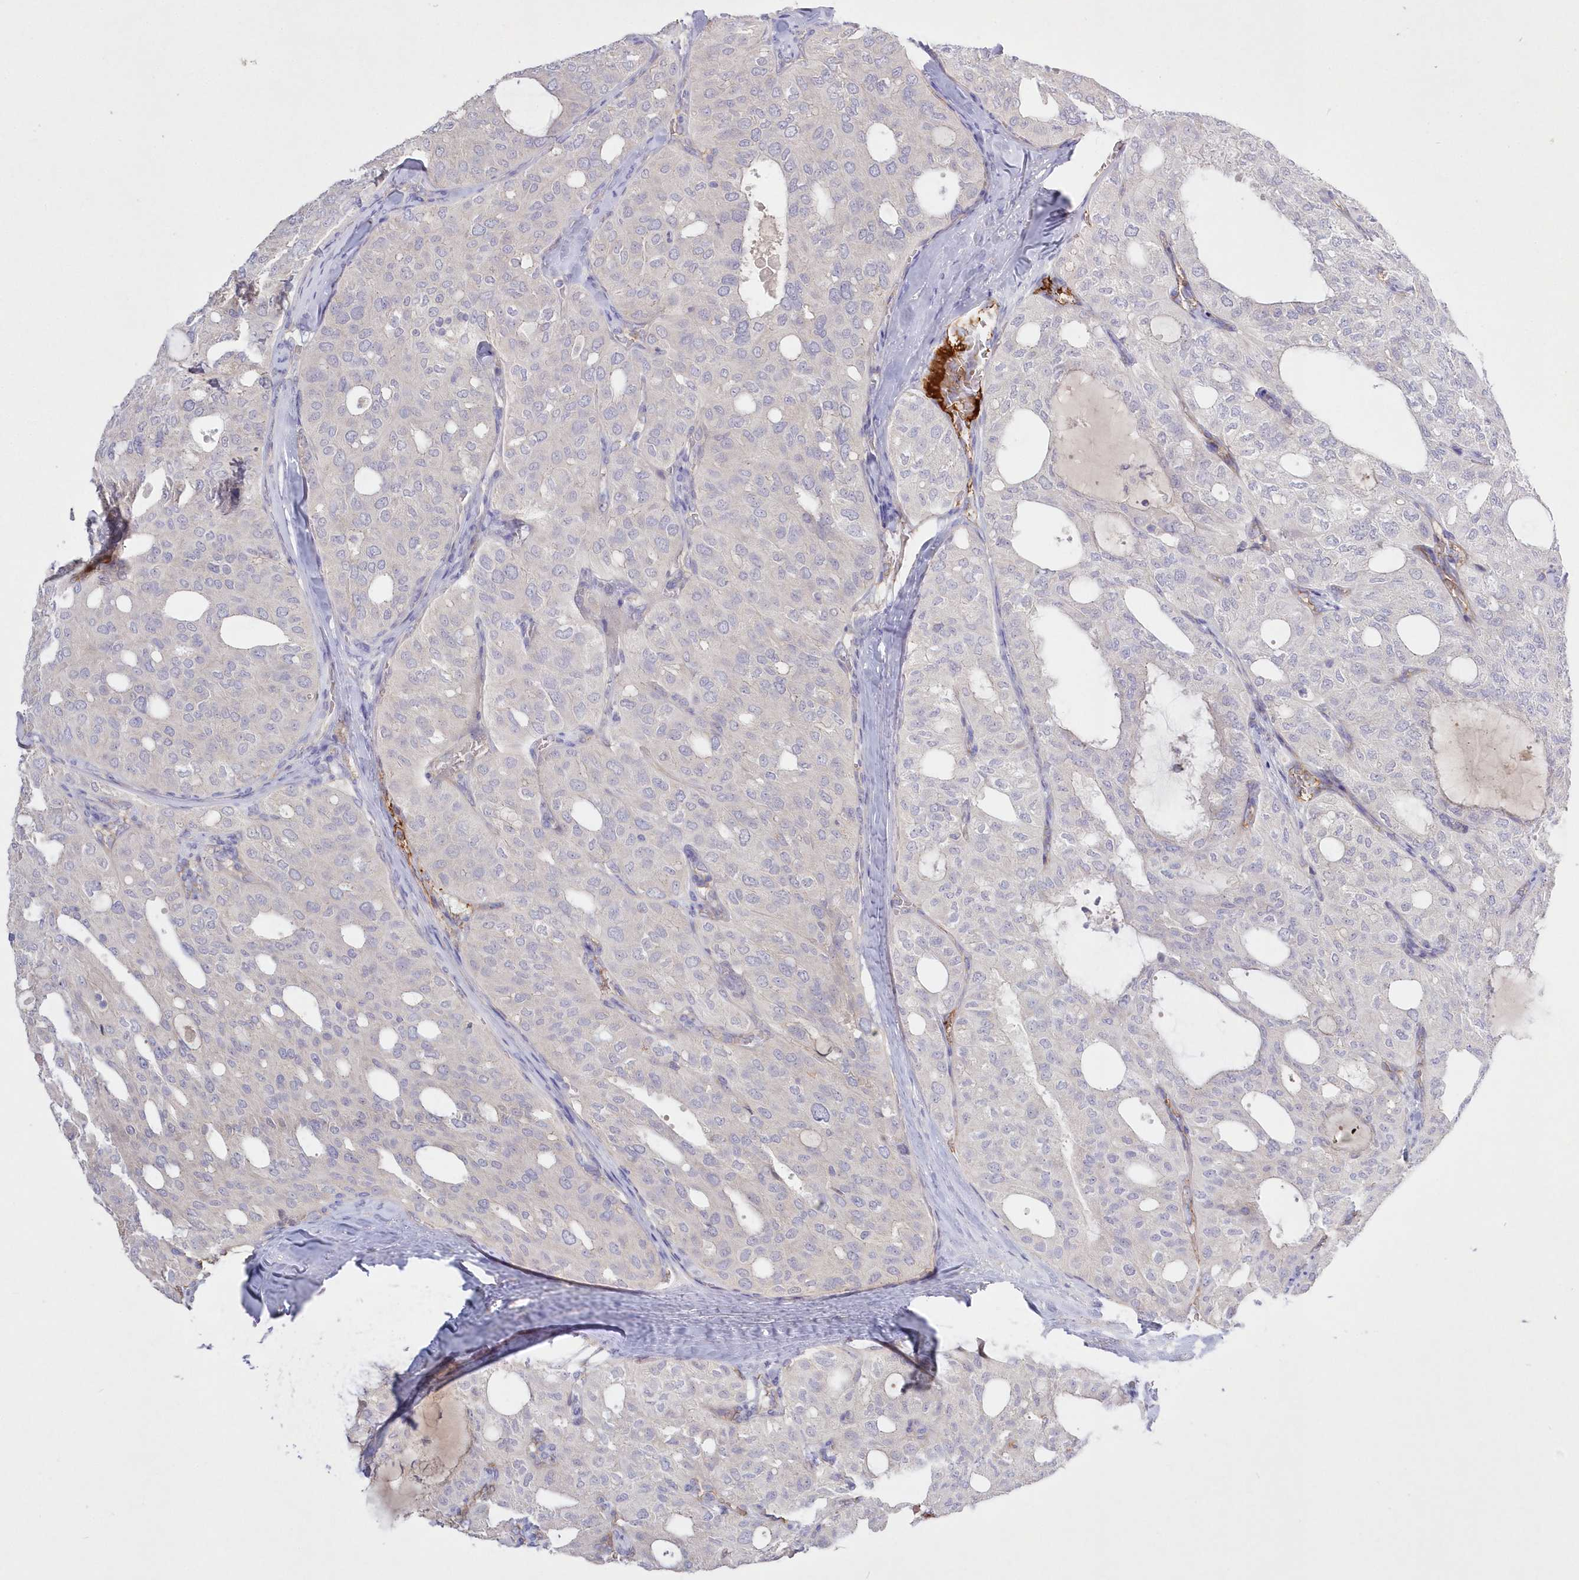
{"staining": {"intensity": "negative", "quantity": "none", "location": "none"}, "tissue": "thyroid cancer", "cell_type": "Tumor cells", "image_type": "cancer", "snomed": [{"axis": "morphology", "description": "Follicular adenoma carcinoma, NOS"}, {"axis": "topography", "description": "Thyroid gland"}], "caption": "Immunohistochemistry histopathology image of neoplastic tissue: human thyroid cancer (follicular adenoma carcinoma) stained with DAB (3,3'-diaminobenzidine) shows no significant protein positivity in tumor cells. (Stains: DAB IHC with hematoxylin counter stain, Microscopy: brightfield microscopy at high magnification).", "gene": "WBP1L", "patient": {"sex": "male", "age": 75}}